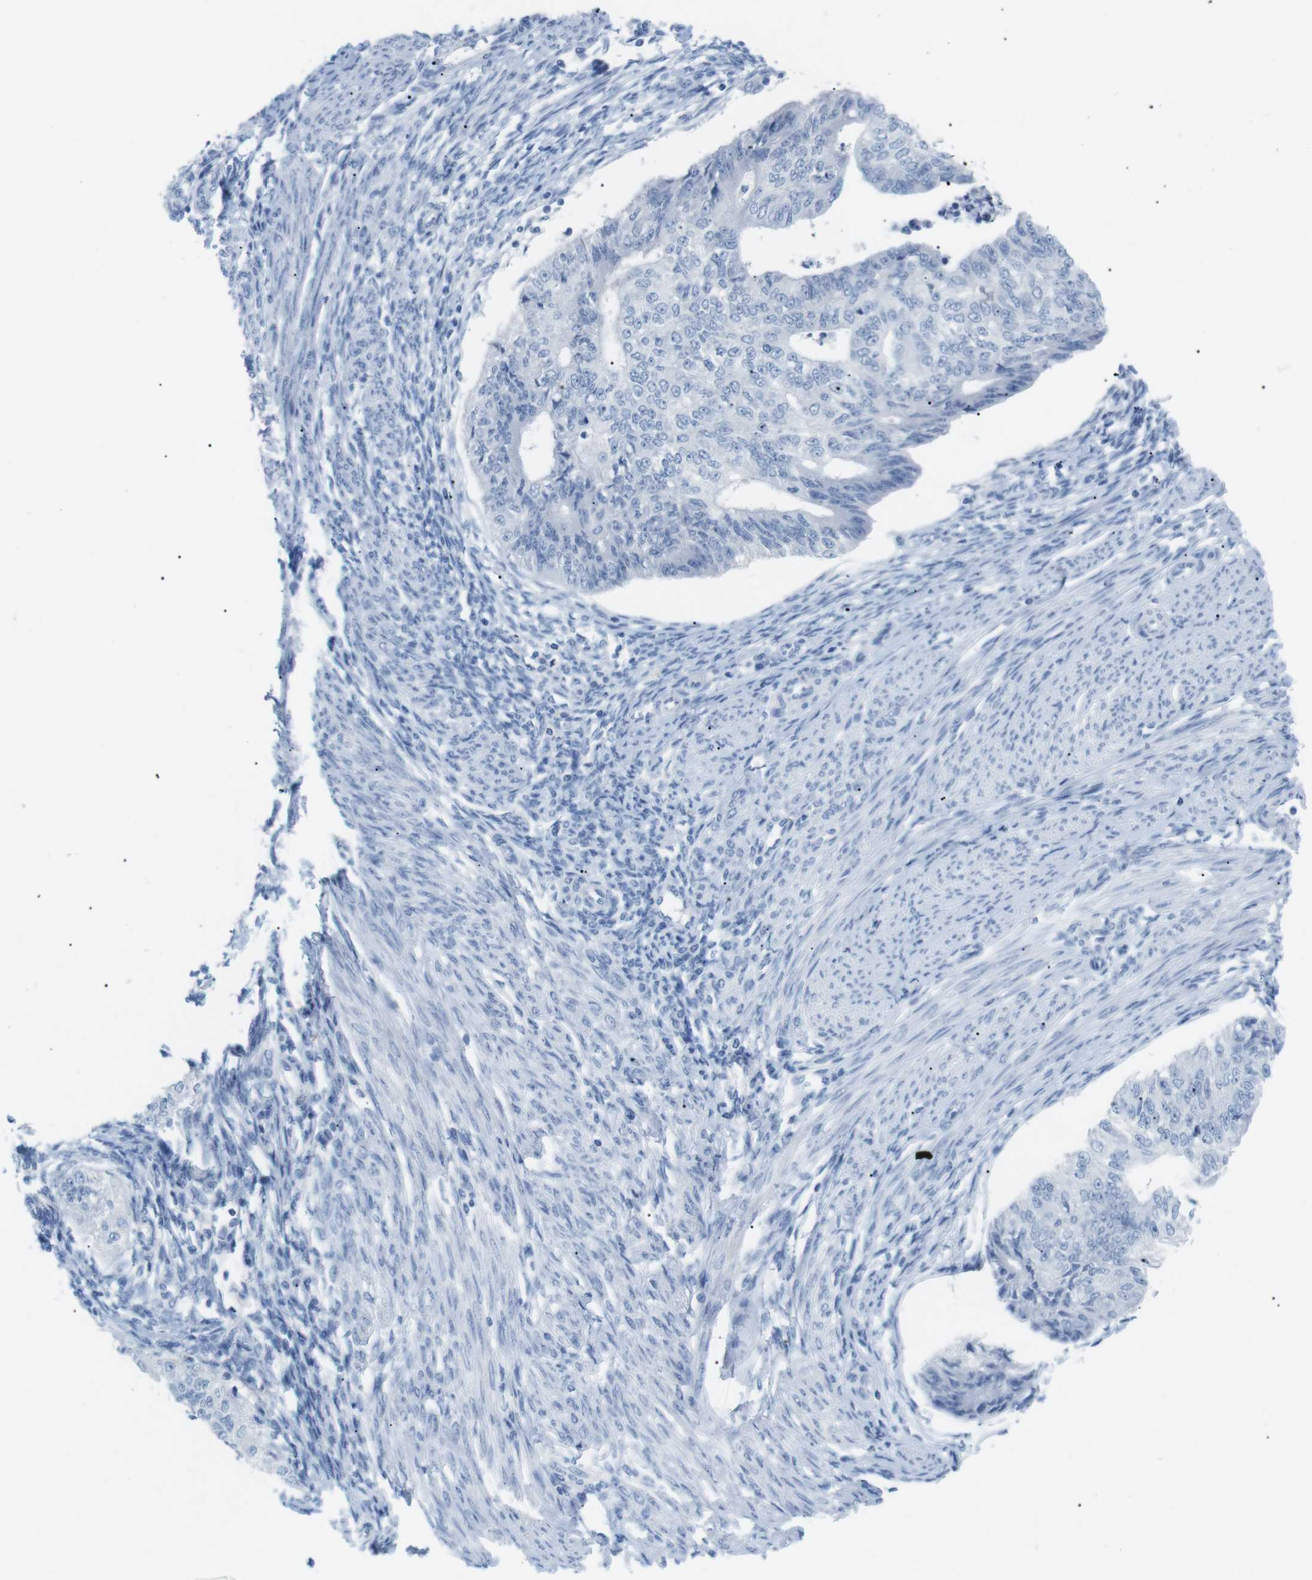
{"staining": {"intensity": "negative", "quantity": "none", "location": "none"}, "tissue": "endometrial cancer", "cell_type": "Tumor cells", "image_type": "cancer", "snomed": [{"axis": "morphology", "description": "Adenocarcinoma, NOS"}, {"axis": "topography", "description": "Endometrium"}], "caption": "A high-resolution histopathology image shows IHC staining of adenocarcinoma (endometrial), which demonstrates no significant expression in tumor cells.", "gene": "HBG2", "patient": {"sex": "female", "age": 32}}